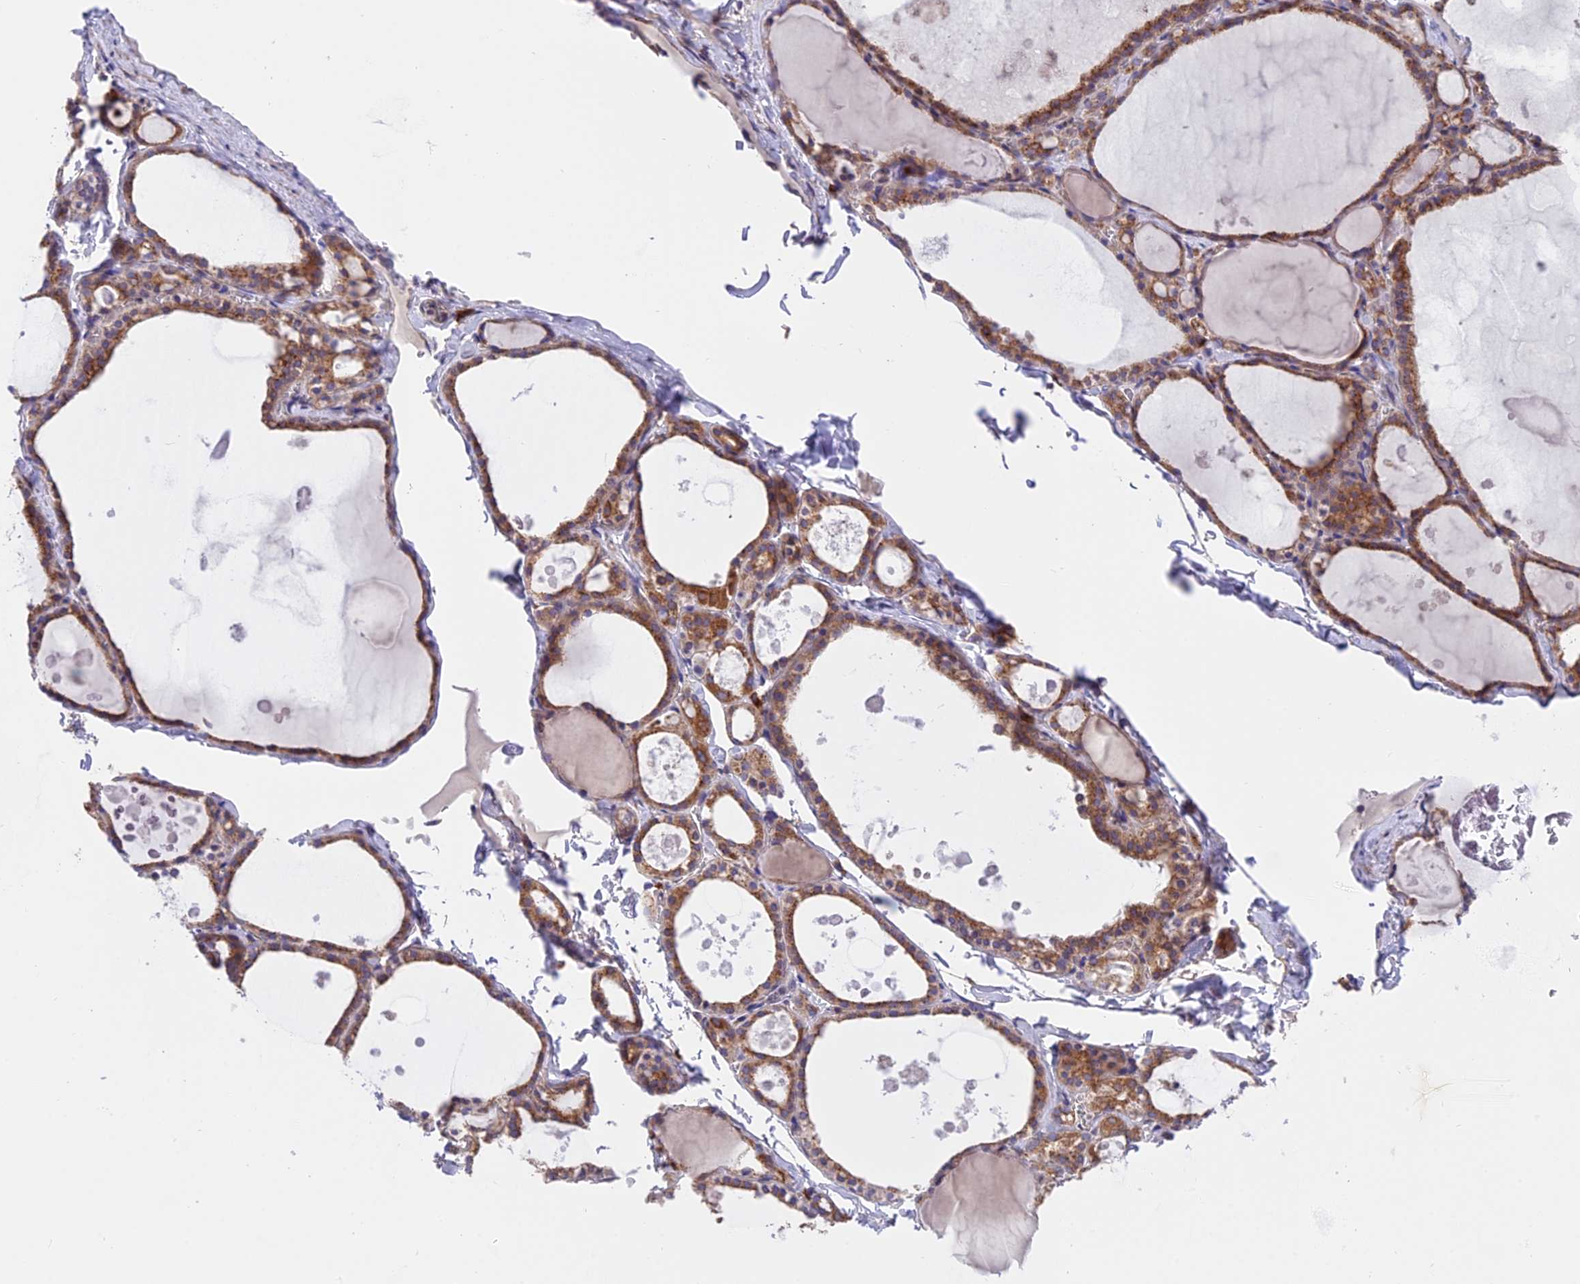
{"staining": {"intensity": "moderate", "quantity": ">75%", "location": "cytoplasmic/membranous"}, "tissue": "thyroid gland", "cell_type": "Glandular cells", "image_type": "normal", "snomed": [{"axis": "morphology", "description": "Normal tissue, NOS"}, {"axis": "topography", "description": "Thyroid gland"}], "caption": "Immunohistochemistry micrograph of unremarkable thyroid gland: human thyroid gland stained using immunohistochemistry (IHC) shows medium levels of moderate protein expression localized specifically in the cytoplasmic/membranous of glandular cells, appearing as a cytoplasmic/membranous brown color.", "gene": "TBC1D20", "patient": {"sex": "male", "age": 56}}